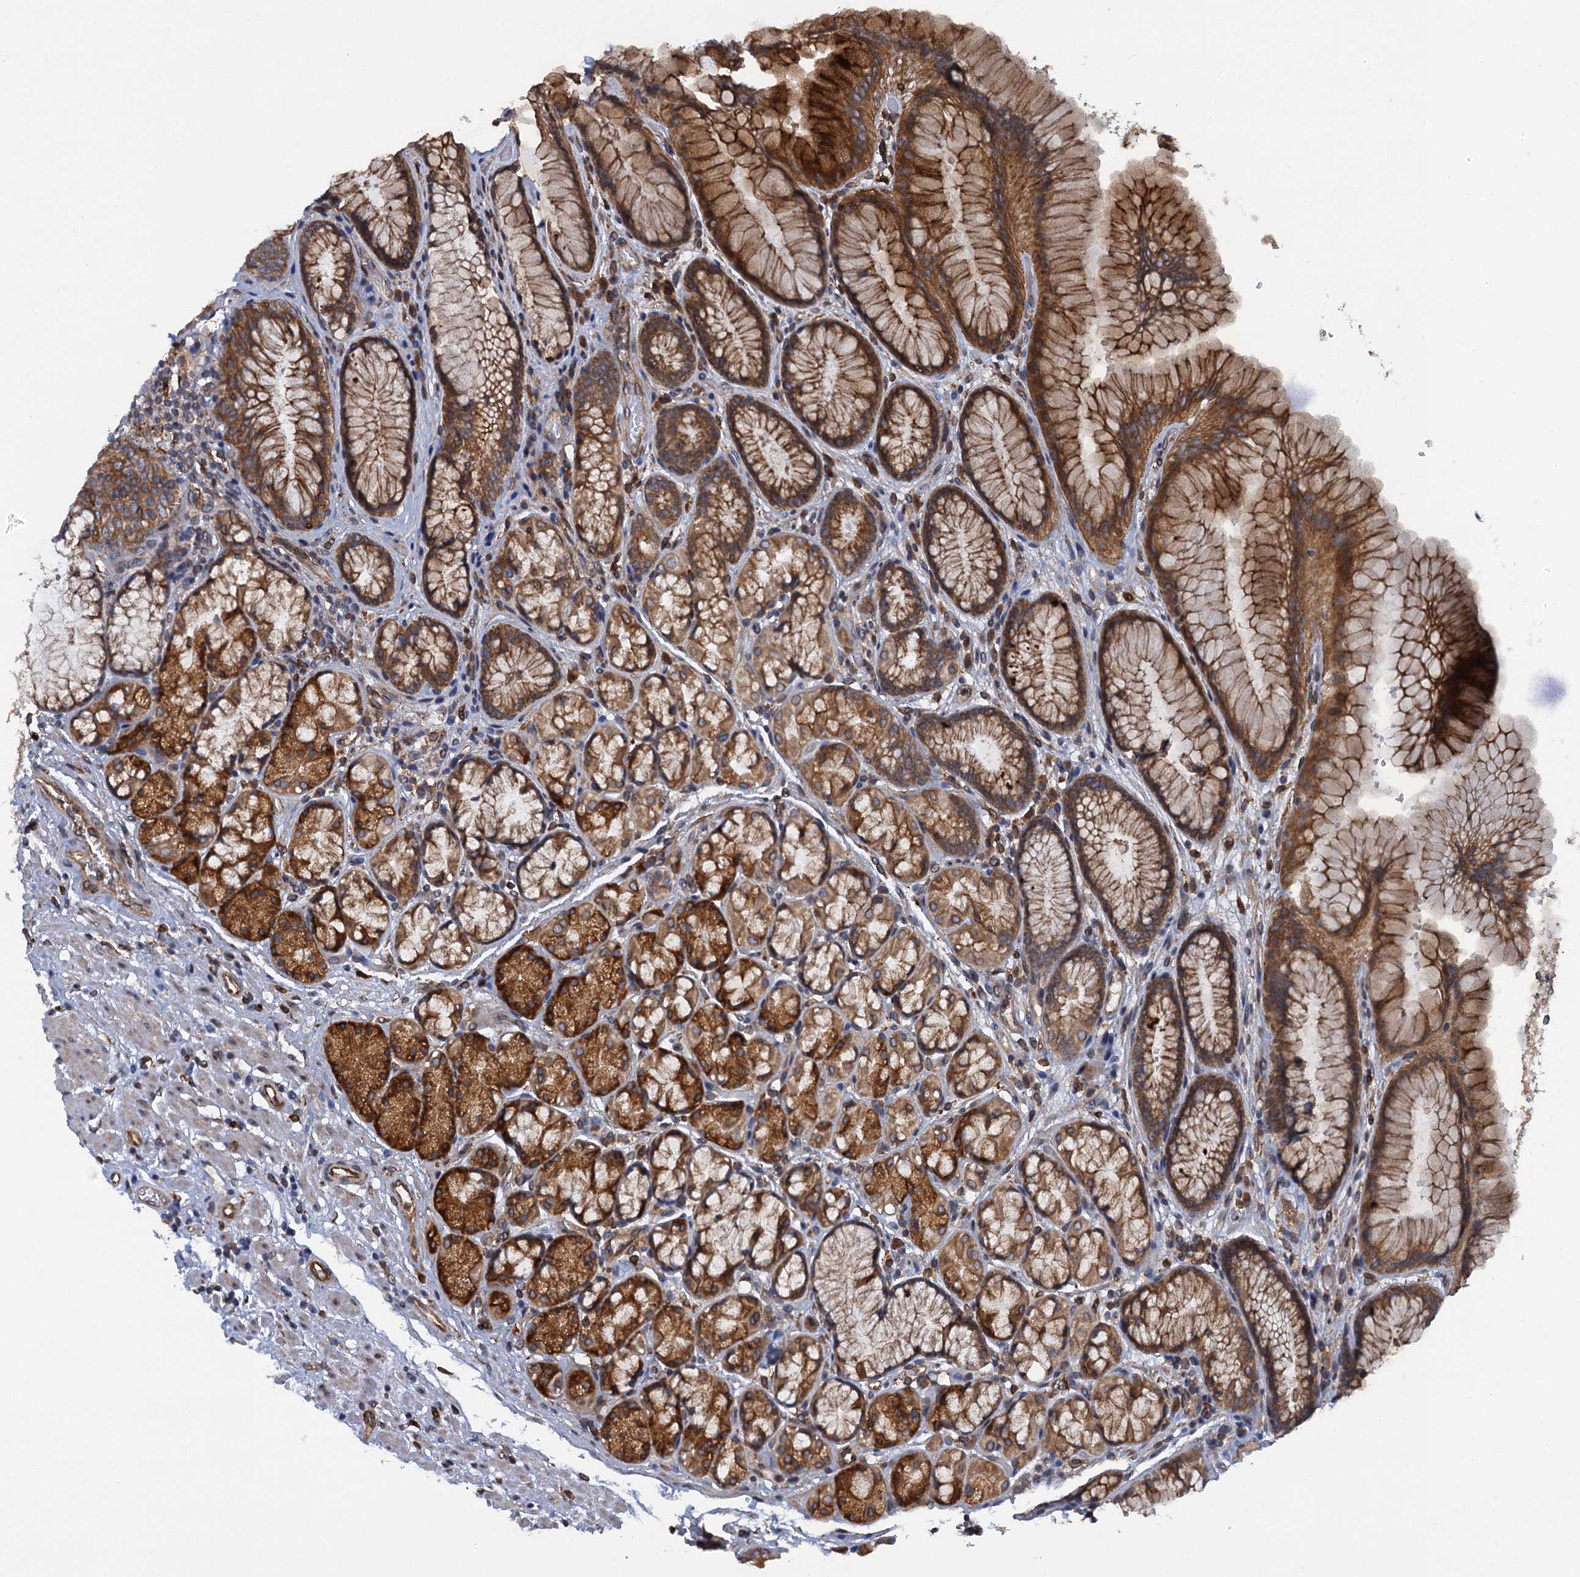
{"staining": {"intensity": "strong", "quantity": ">75%", "location": "cytoplasmic/membranous"}, "tissue": "stomach", "cell_type": "Glandular cells", "image_type": "normal", "snomed": [{"axis": "morphology", "description": "Normal tissue, NOS"}, {"axis": "topography", "description": "Stomach"}], "caption": "A brown stain labels strong cytoplasmic/membranous expression of a protein in glandular cells of unremarkable human stomach. Using DAB (3,3'-diaminobenzidine) (brown) and hematoxylin (blue) stains, captured at high magnification using brightfield microscopy.", "gene": "ARMC5", "patient": {"sex": "male", "age": 63}}